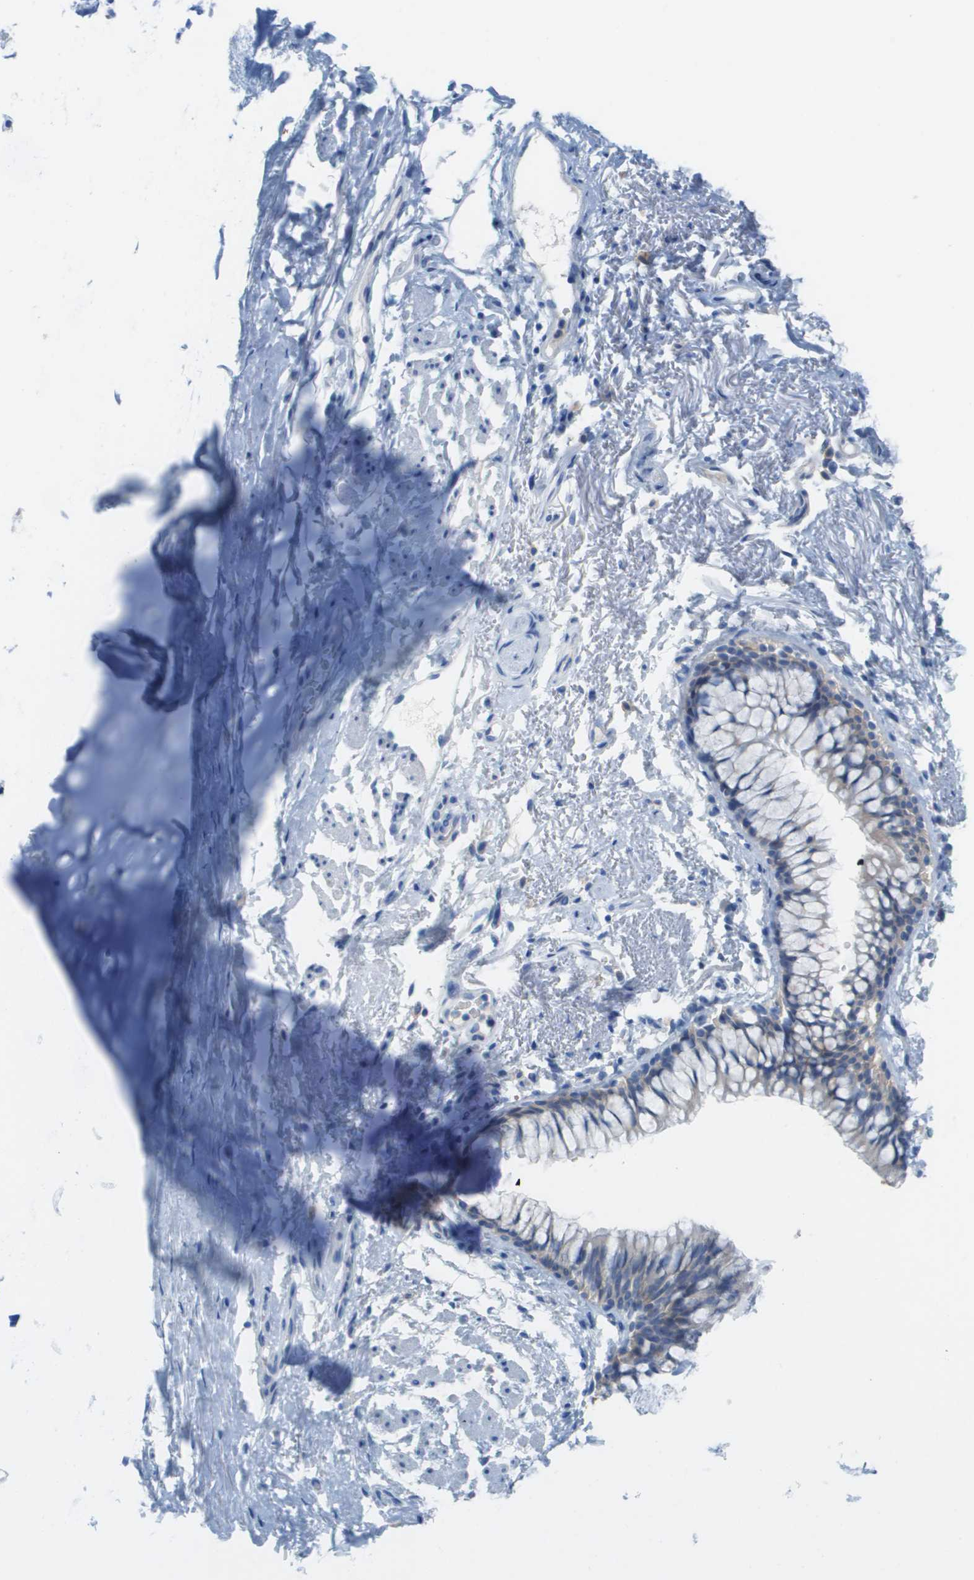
{"staining": {"intensity": "negative", "quantity": "none", "location": "none"}, "tissue": "adipose tissue", "cell_type": "Adipocytes", "image_type": "normal", "snomed": [{"axis": "morphology", "description": "Normal tissue, NOS"}, {"axis": "topography", "description": "Cartilage tissue"}, {"axis": "topography", "description": "Bronchus"}], "caption": "A photomicrograph of adipose tissue stained for a protein shows no brown staining in adipocytes. Nuclei are stained in blue.", "gene": "CD46", "patient": {"sex": "female", "age": 73}}